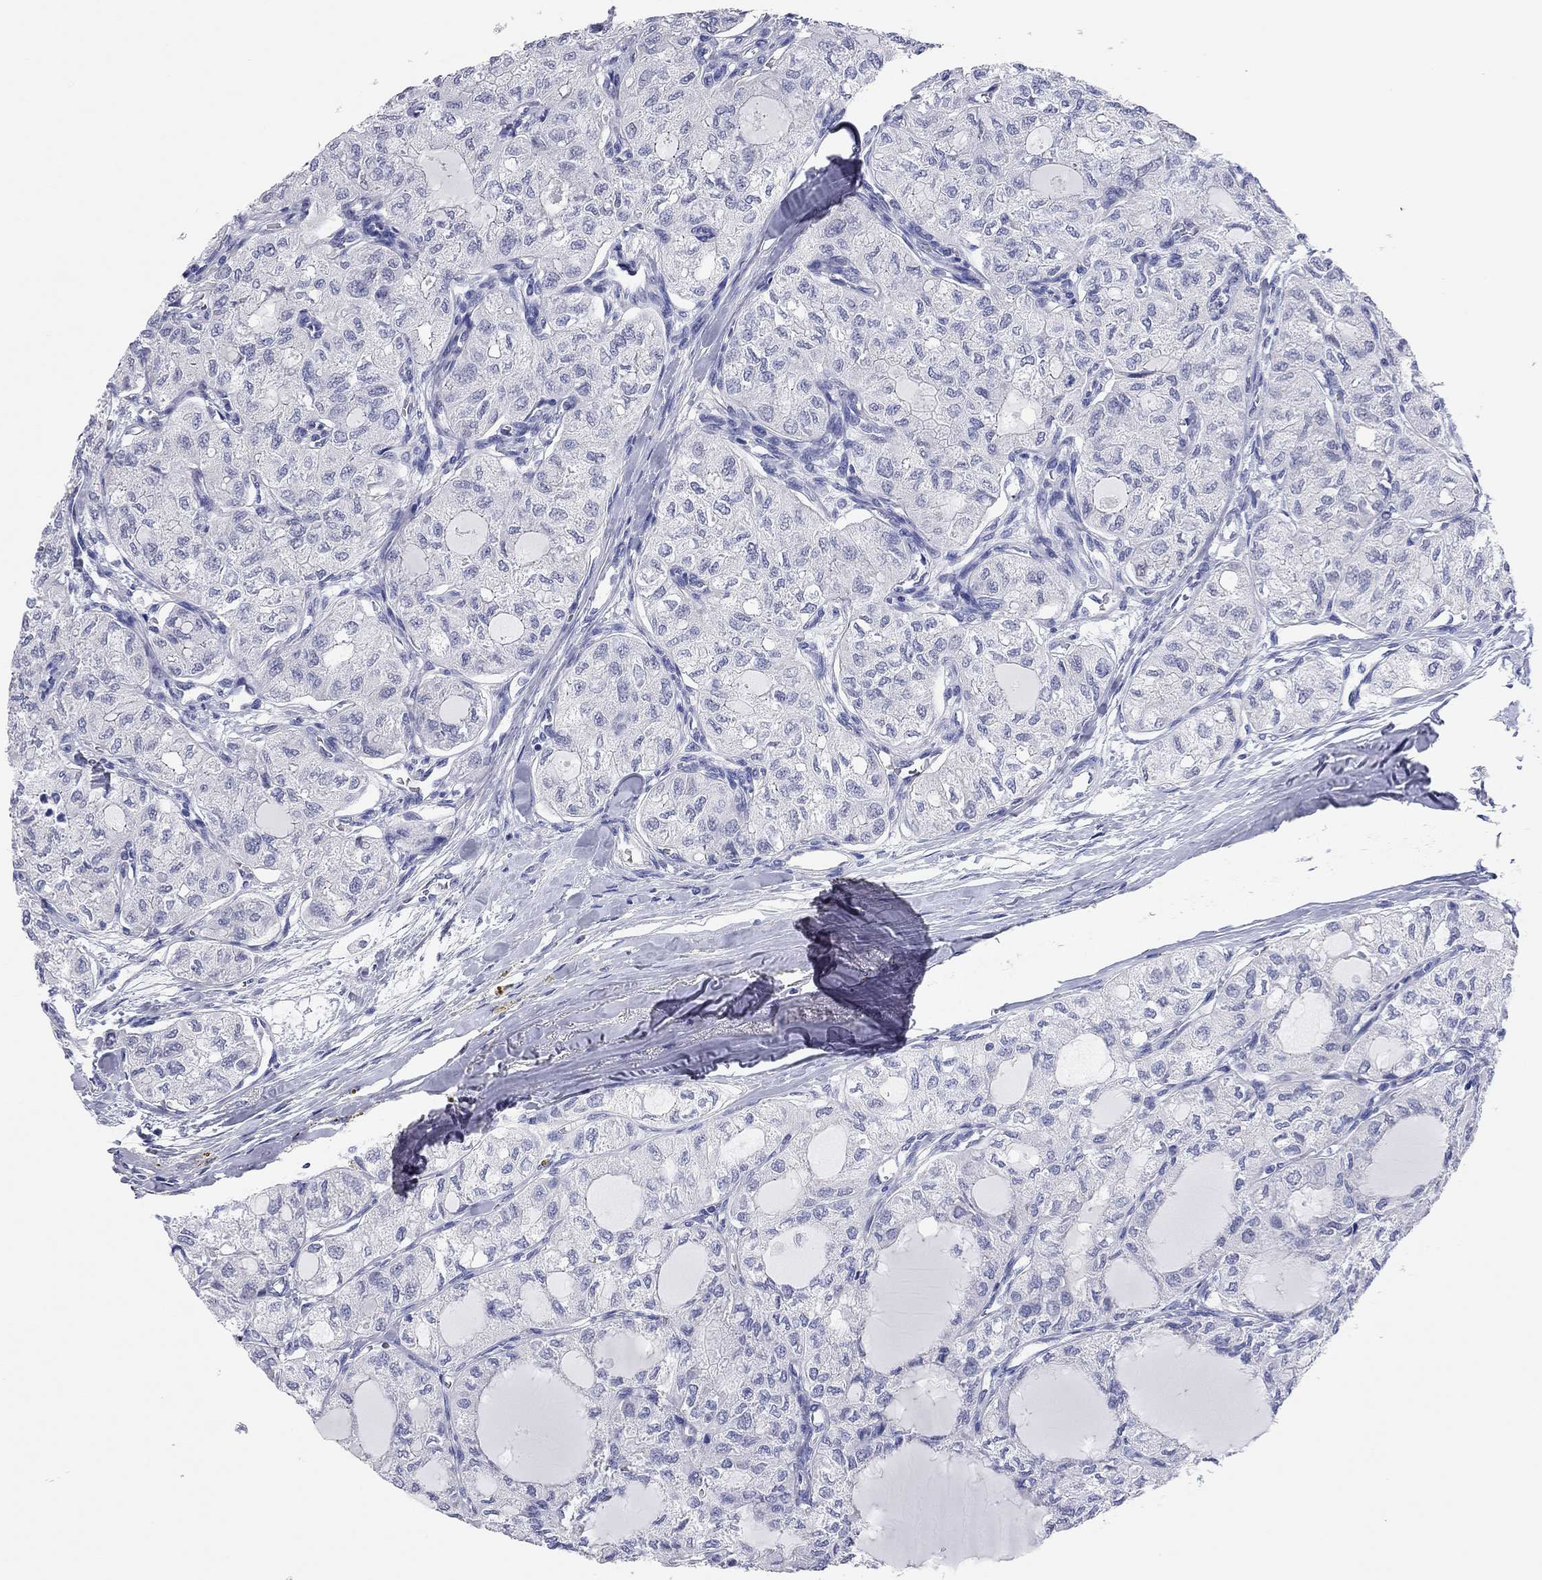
{"staining": {"intensity": "negative", "quantity": "none", "location": "none"}, "tissue": "thyroid cancer", "cell_type": "Tumor cells", "image_type": "cancer", "snomed": [{"axis": "morphology", "description": "Follicular adenoma carcinoma, NOS"}, {"axis": "topography", "description": "Thyroid gland"}], "caption": "A histopathology image of thyroid cancer stained for a protein shows no brown staining in tumor cells.", "gene": "TMEM221", "patient": {"sex": "male", "age": 75}}